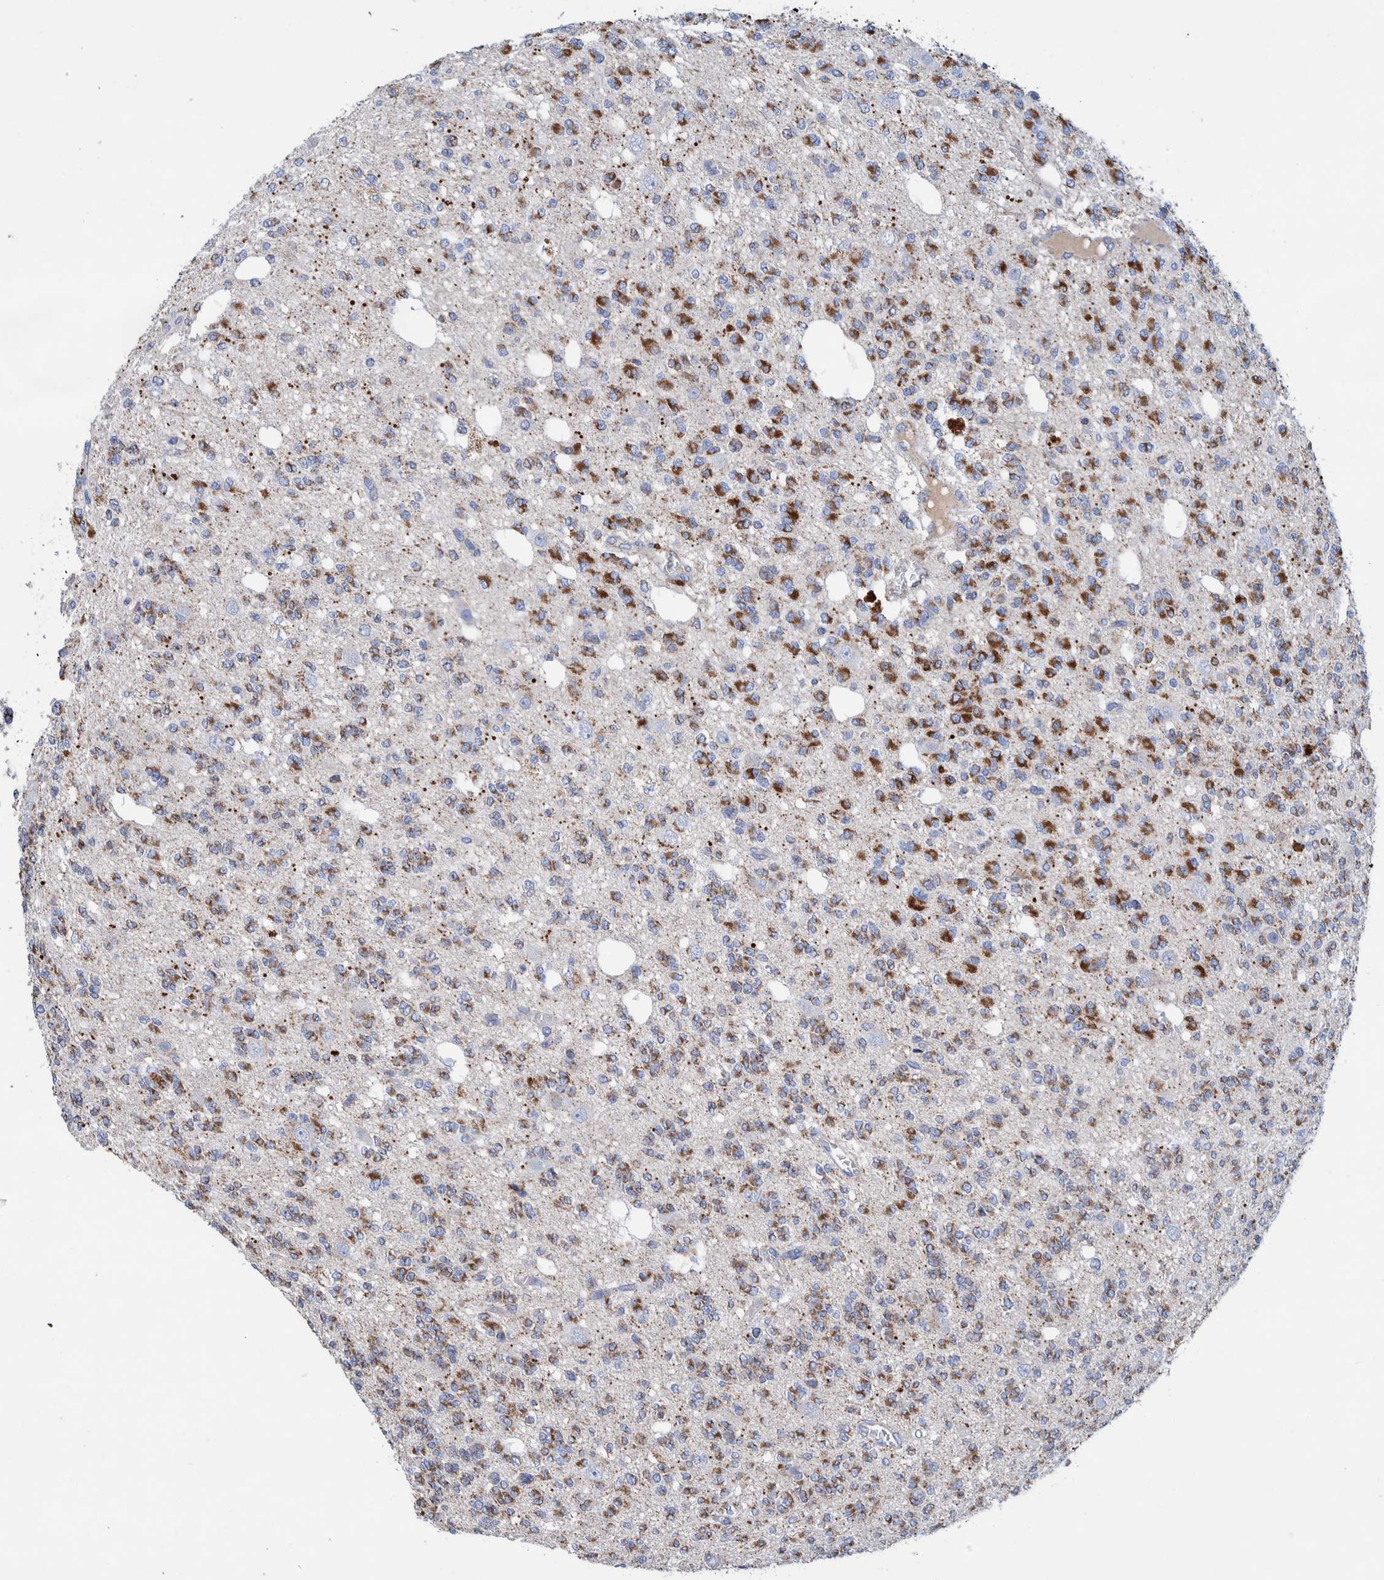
{"staining": {"intensity": "strong", "quantity": ">75%", "location": "cytoplasmic/membranous"}, "tissue": "glioma", "cell_type": "Tumor cells", "image_type": "cancer", "snomed": [{"axis": "morphology", "description": "Glioma, malignant, Low grade"}, {"axis": "topography", "description": "Brain"}], "caption": "Immunohistochemistry photomicrograph of neoplastic tissue: human low-grade glioma (malignant) stained using IHC displays high levels of strong protein expression localized specifically in the cytoplasmic/membranous of tumor cells, appearing as a cytoplasmic/membranous brown color.", "gene": "DECR1", "patient": {"sex": "male", "age": 38}}